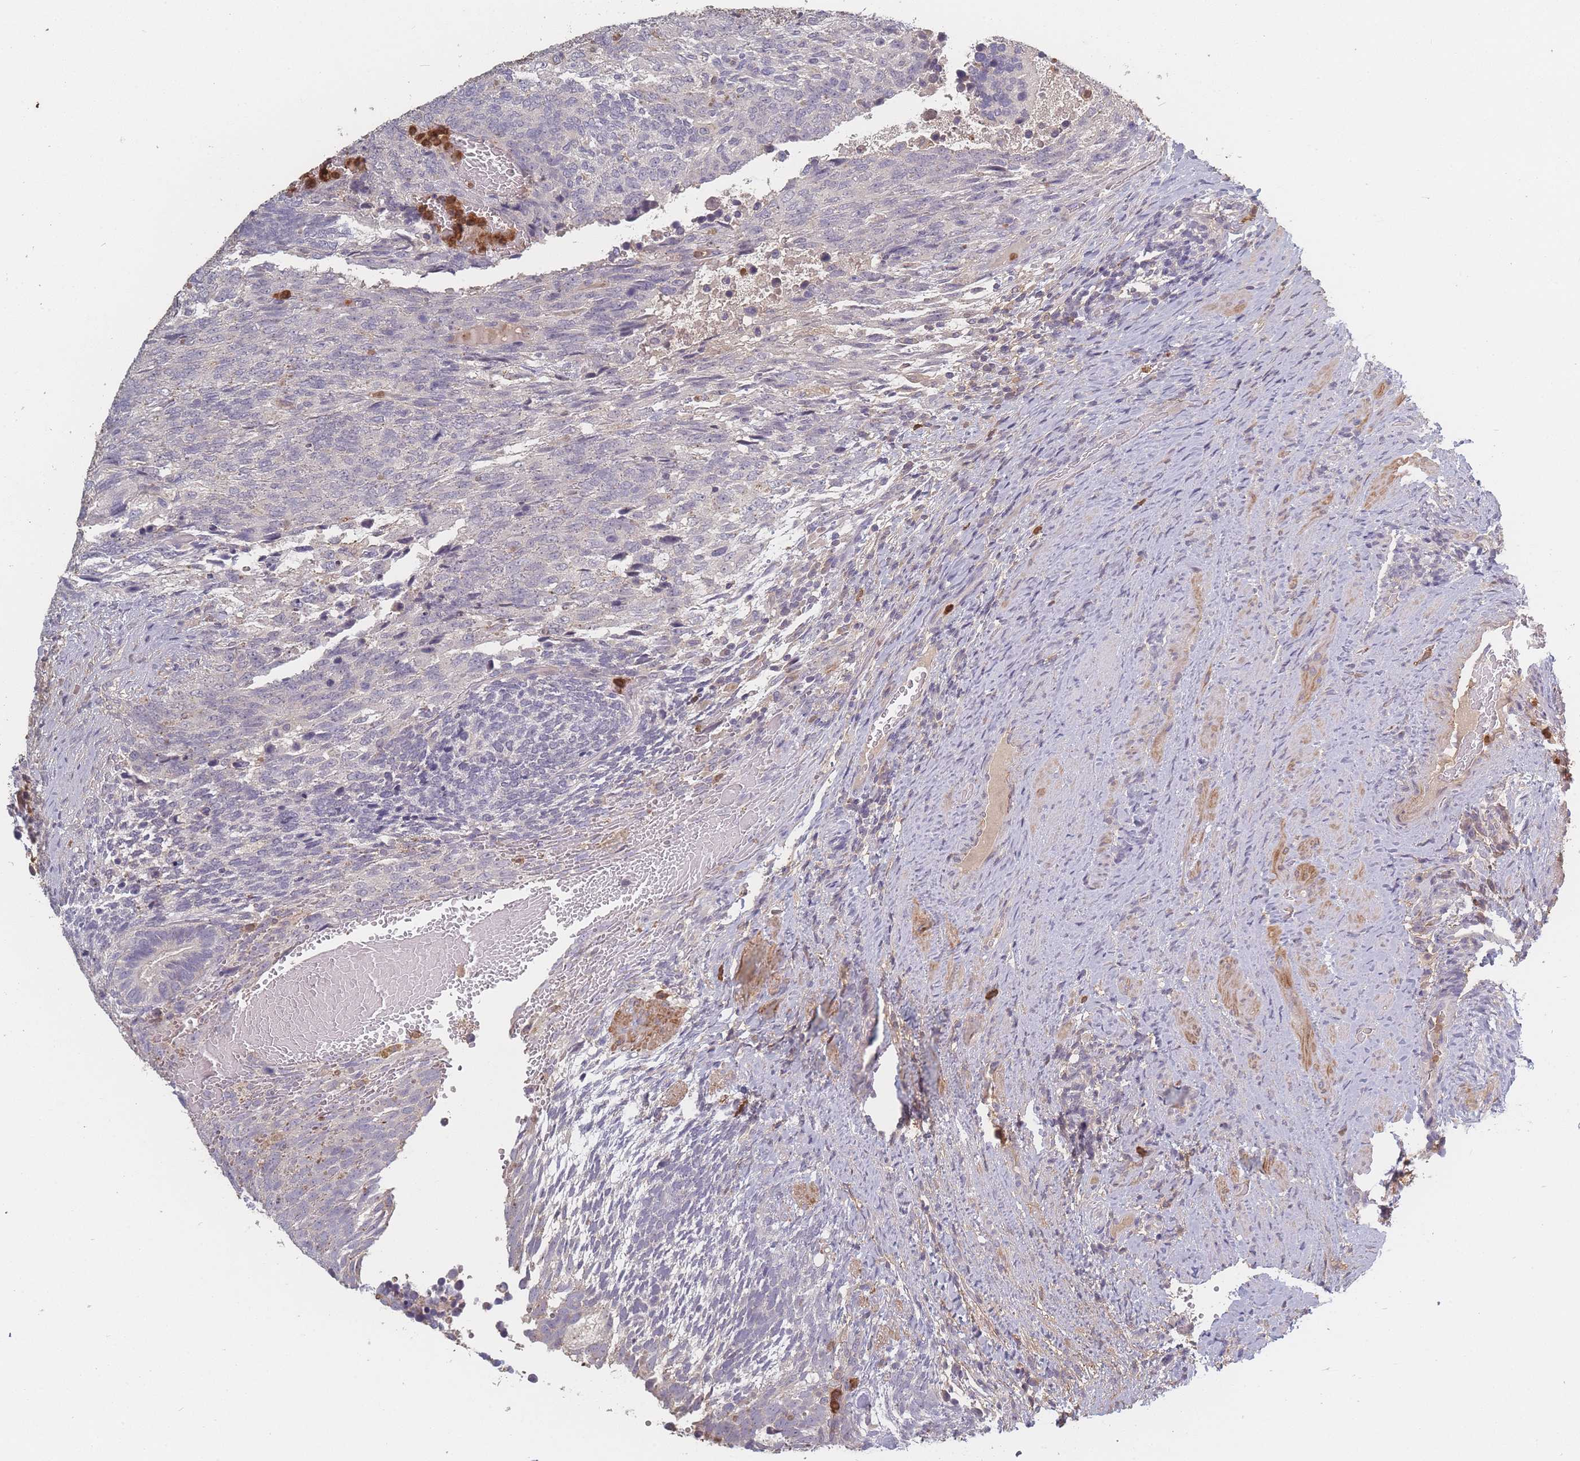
{"staining": {"intensity": "negative", "quantity": "none", "location": "none"}, "tissue": "testis cancer", "cell_type": "Tumor cells", "image_type": "cancer", "snomed": [{"axis": "morphology", "description": "Carcinoma, Embryonal, NOS"}, {"axis": "topography", "description": "Testis"}], "caption": "An image of human testis embryonal carcinoma is negative for staining in tumor cells.", "gene": "BST1", "patient": {"sex": "male", "age": 23}}